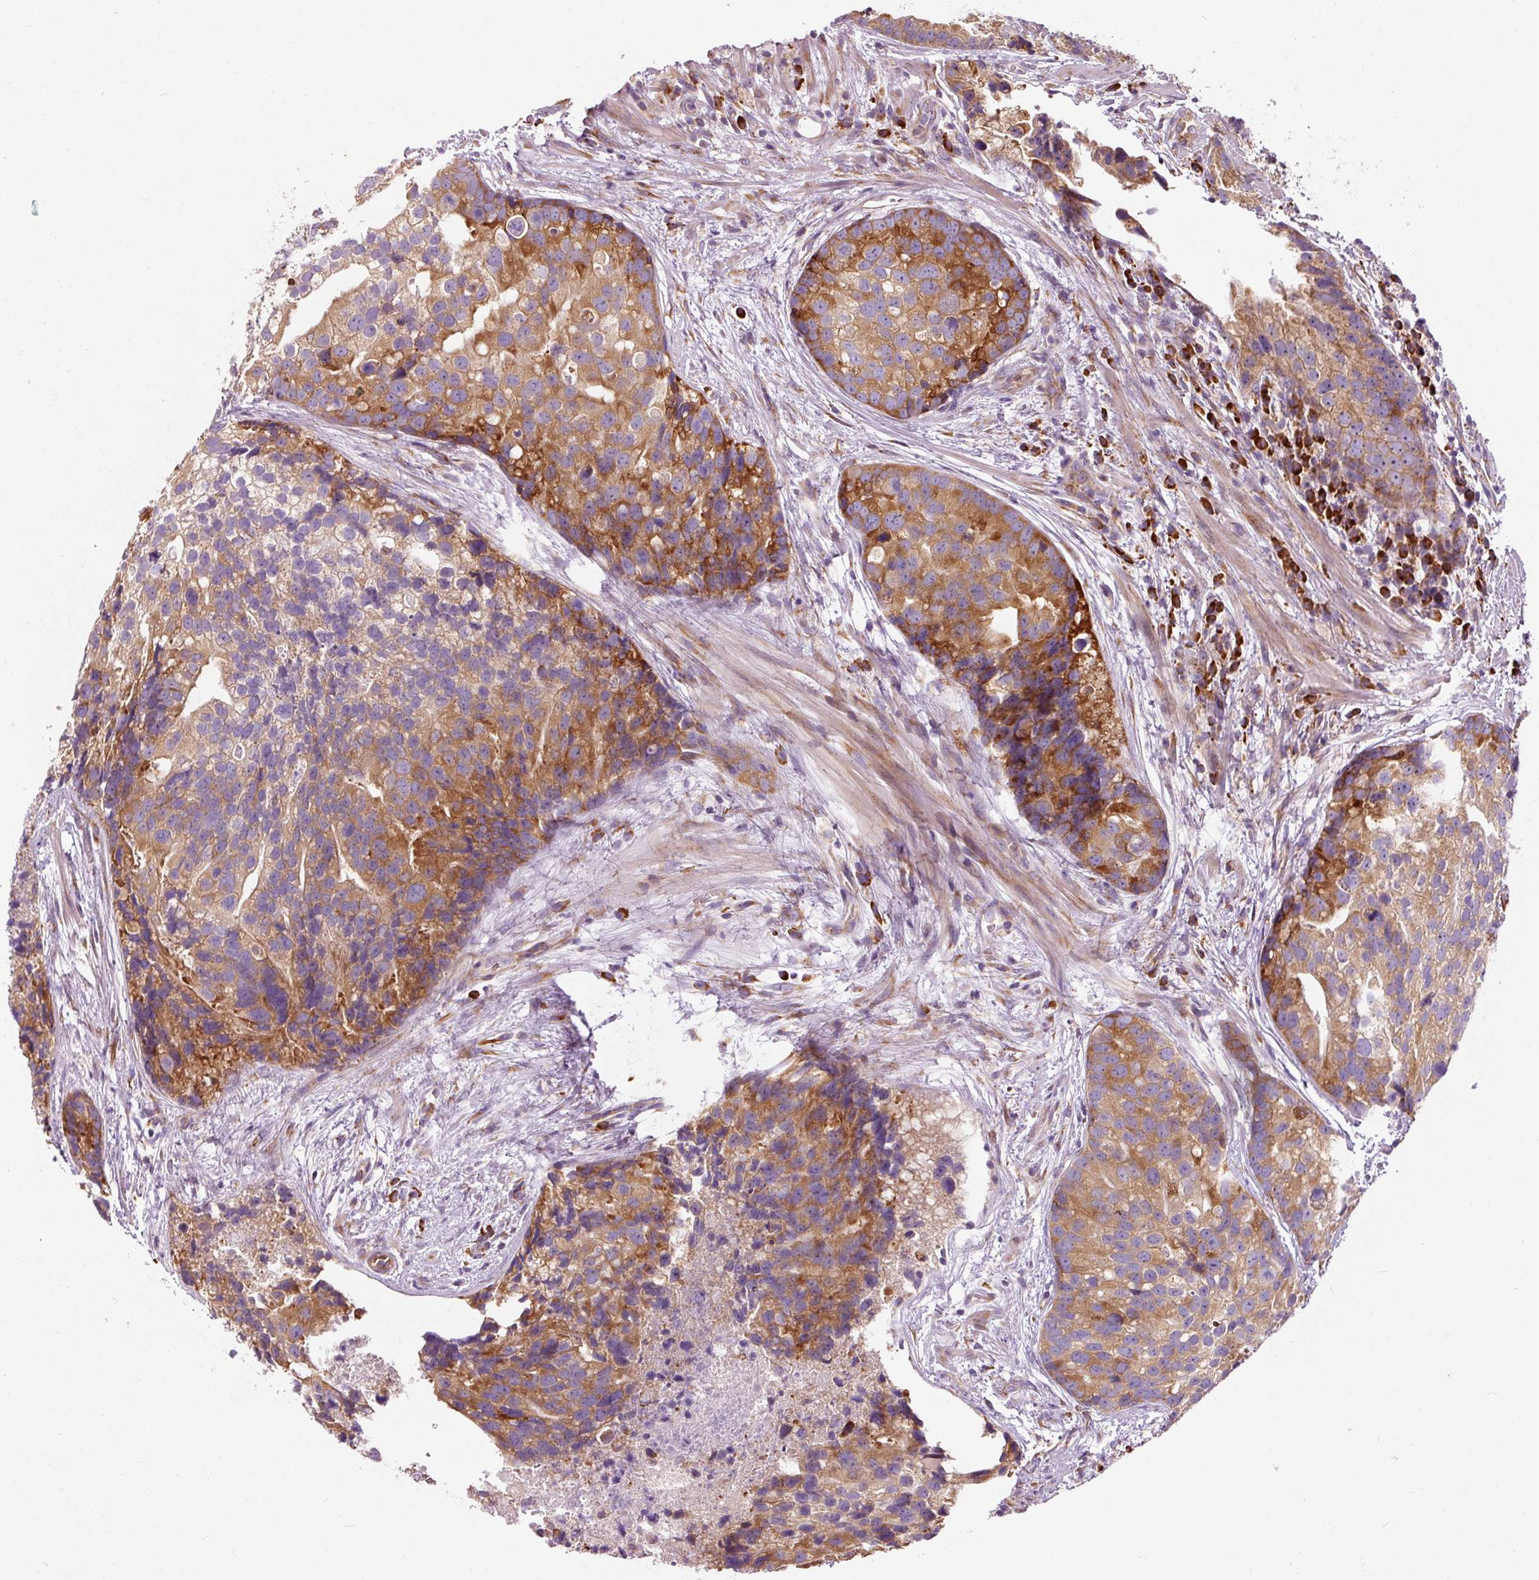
{"staining": {"intensity": "strong", "quantity": "25%-75%", "location": "cytoplasmic/membranous"}, "tissue": "prostate cancer", "cell_type": "Tumor cells", "image_type": "cancer", "snomed": [{"axis": "morphology", "description": "Adenocarcinoma, High grade"}, {"axis": "topography", "description": "Prostate"}], "caption": "Immunohistochemical staining of prostate high-grade adenocarcinoma reveals strong cytoplasmic/membranous protein expression in approximately 25%-75% of tumor cells.", "gene": "RPL10A", "patient": {"sex": "male", "age": 62}}